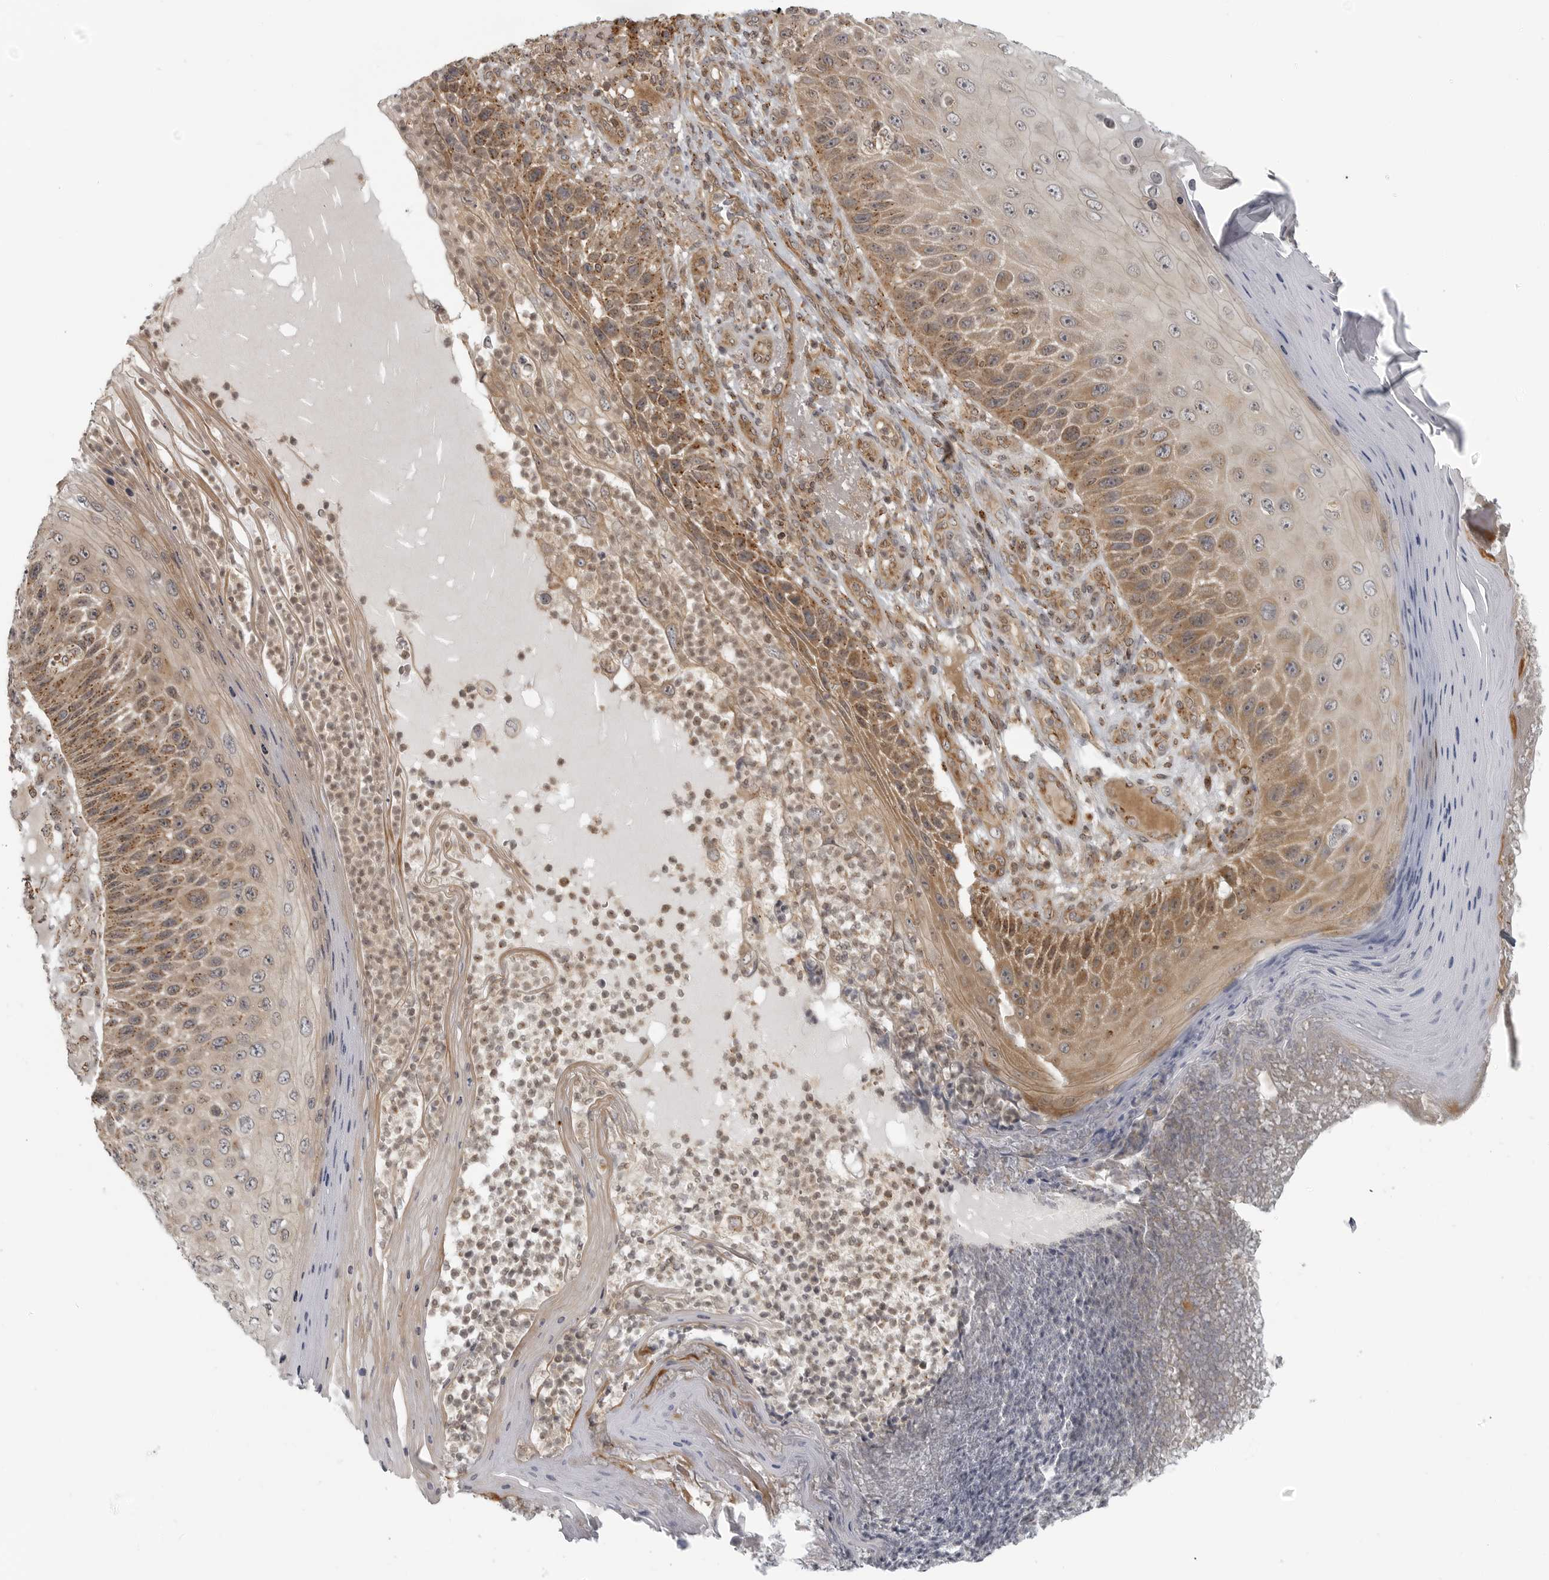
{"staining": {"intensity": "moderate", "quantity": ">75%", "location": "cytoplasmic/membranous"}, "tissue": "skin cancer", "cell_type": "Tumor cells", "image_type": "cancer", "snomed": [{"axis": "morphology", "description": "Squamous cell carcinoma, NOS"}, {"axis": "topography", "description": "Skin"}], "caption": "Skin squamous cell carcinoma was stained to show a protein in brown. There is medium levels of moderate cytoplasmic/membranous expression in about >75% of tumor cells.", "gene": "COPA", "patient": {"sex": "female", "age": 88}}